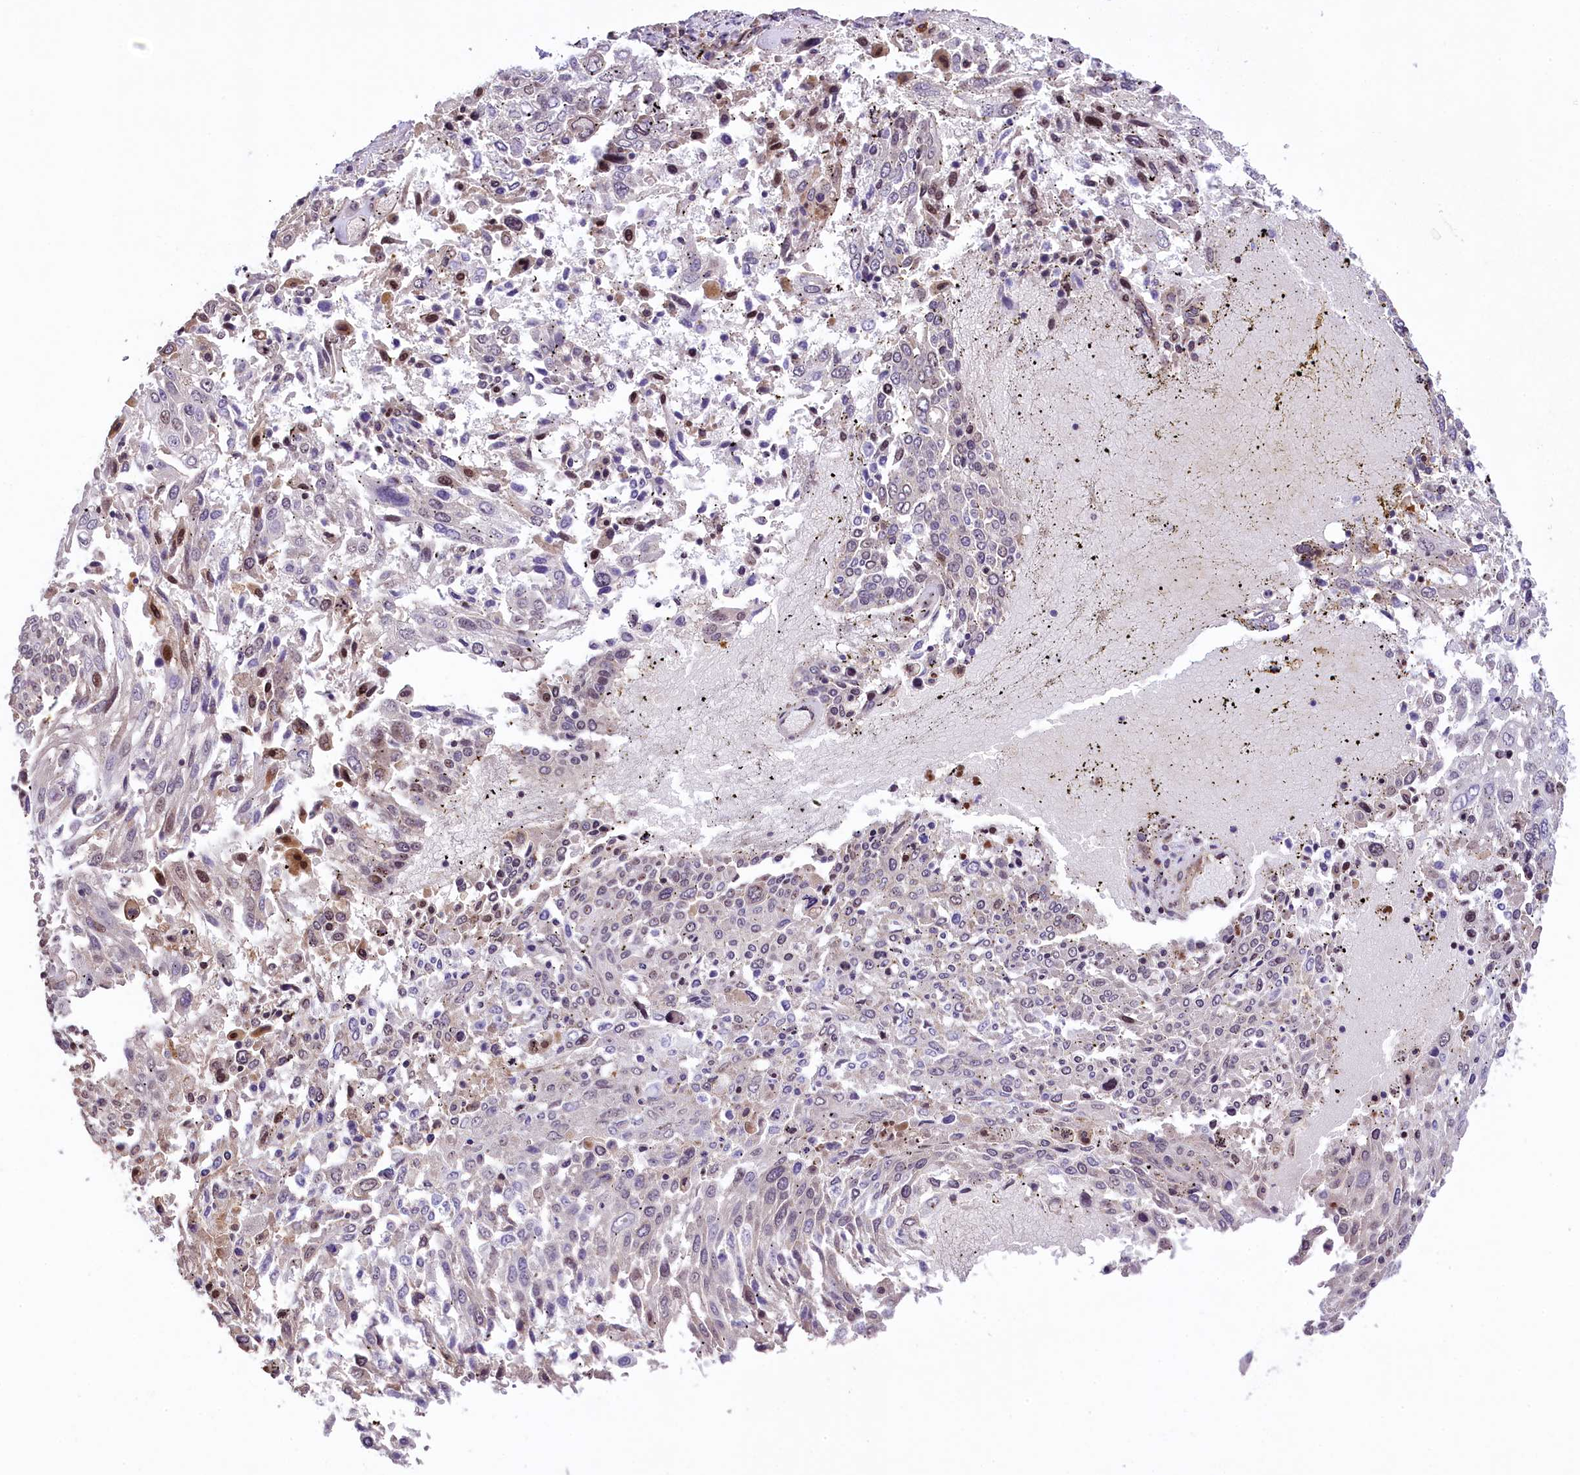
{"staining": {"intensity": "weak", "quantity": "<25%", "location": "nuclear"}, "tissue": "lung cancer", "cell_type": "Tumor cells", "image_type": "cancer", "snomed": [{"axis": "morphology", "description": "Squamous cell carcinoma, NOS"}, {"axis": "topography", "description": "Lung"}], "caption": "Lung cancer (squamous cell carcinoma) was stained to show a protein in brown. There is no significant staining in tumor cells.", "gene": "RBBP8", "patient": {"sex": "male", "age": 65}}